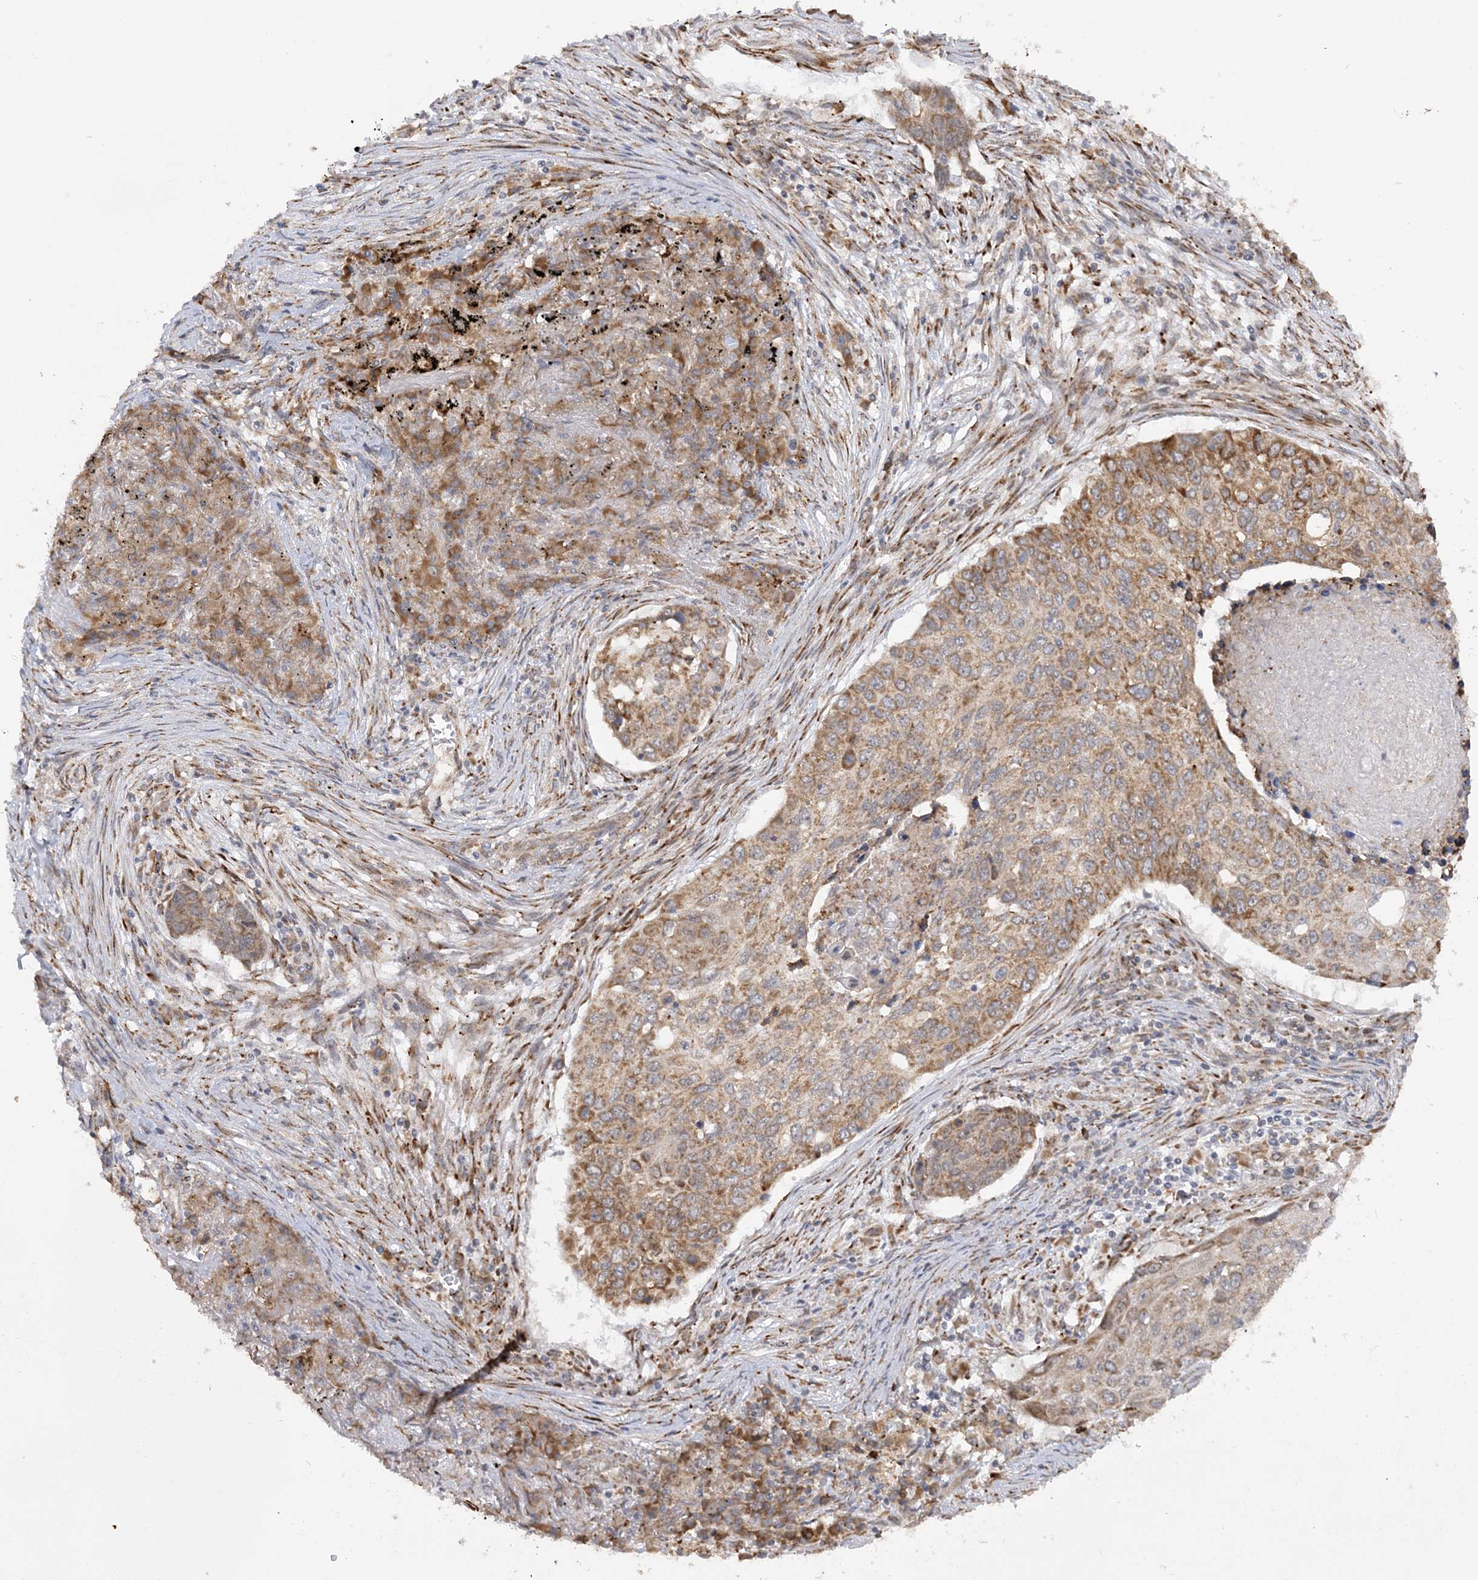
{"staining": {"intensity": "moderate", "quantity": ">75%", "location": "cytoplasmic/membranous"}, "tissue": "lung cancer", "cell_type": "Tumor cells", "image_type": "cancer", "snomed": [{"axis": "morphology", "description": "Squamous cell carcinoma, NOS"}, {"axis": "topography", "description": "Lung"}], "caption": "Human lung squamous cell carcinoma stained for a protein (brown) displays moderate cytoplasmic/membranous positive positivity in about >75% of tumor cells.", "gene": "MRPL47", "patient": {"sex": "female", "age": 63}}